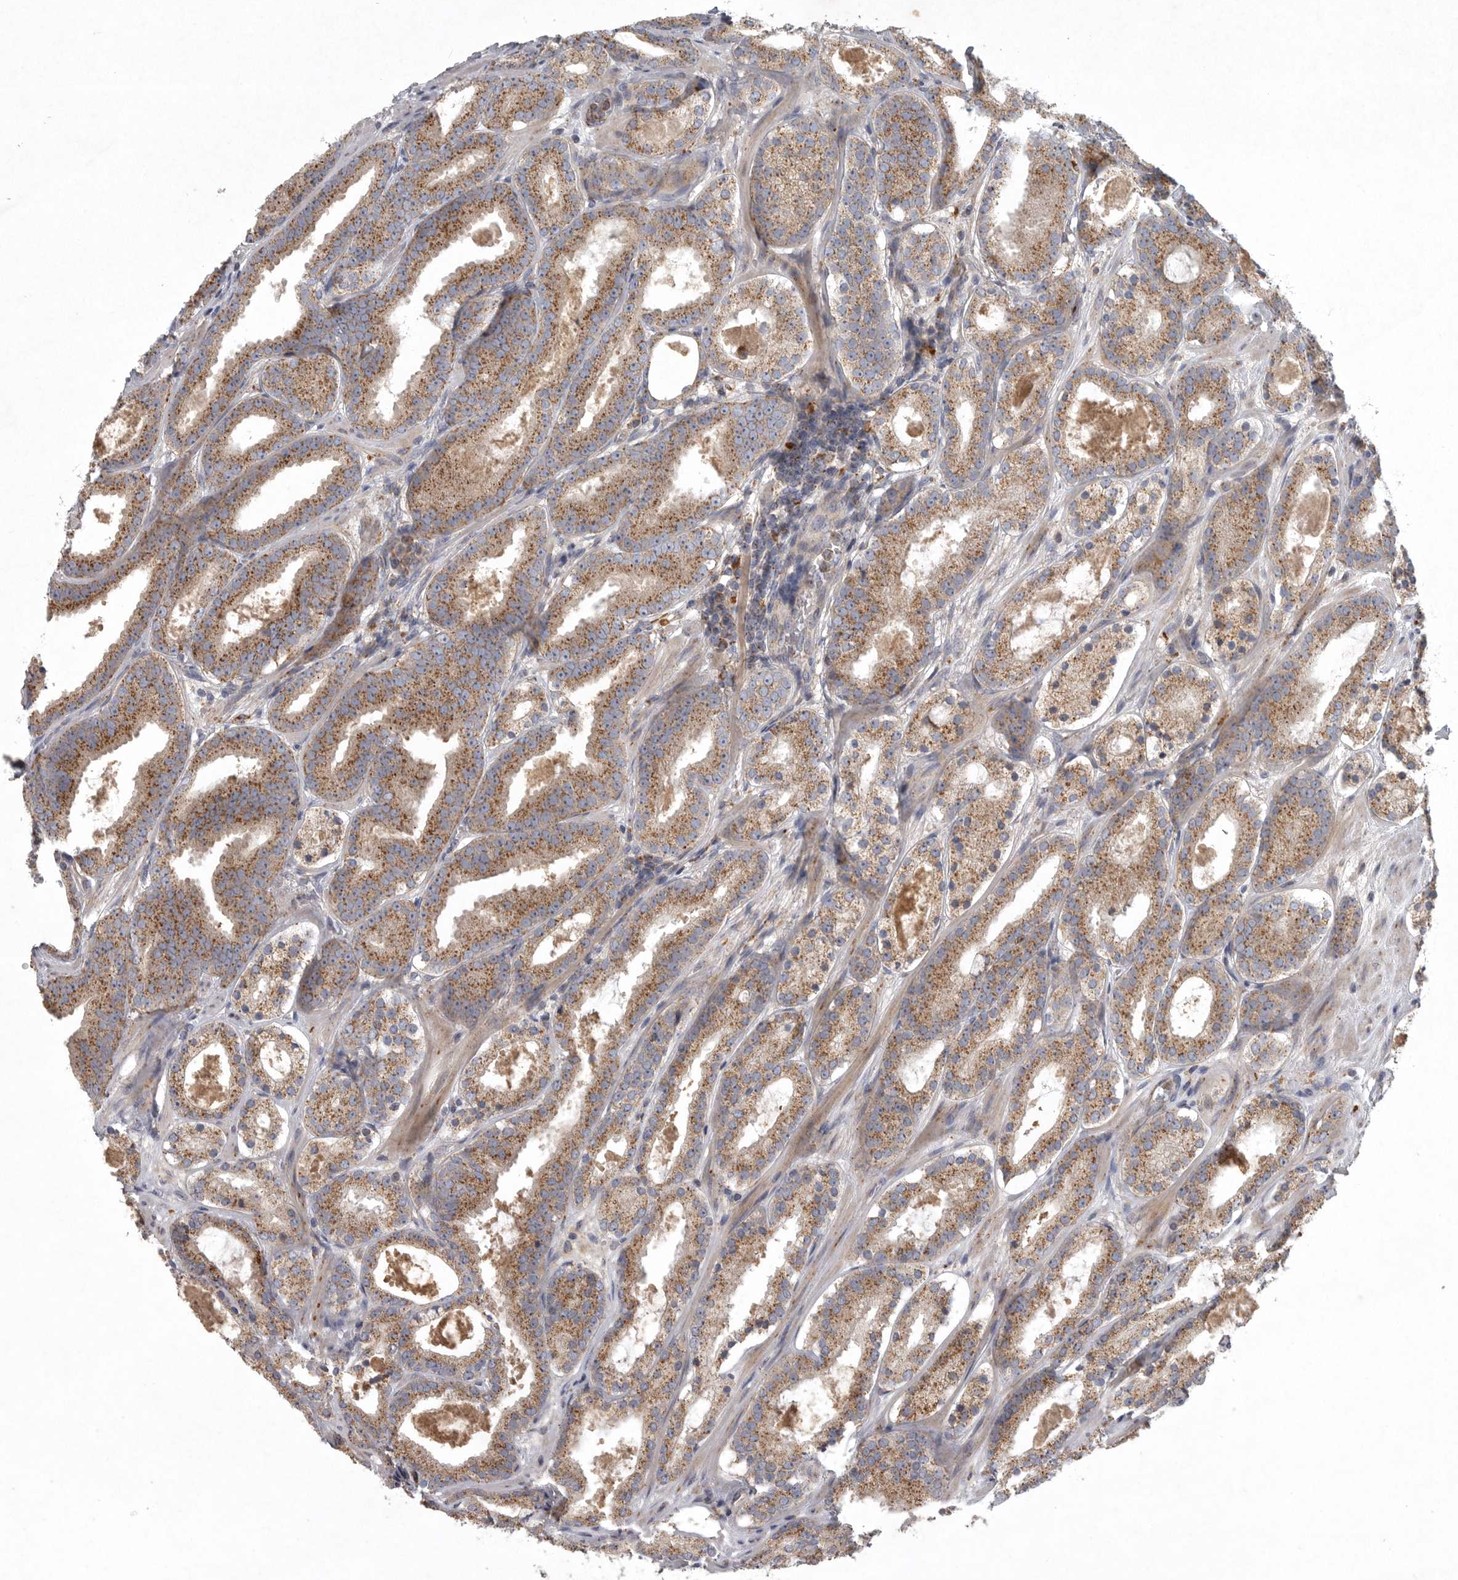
{"staining": {"intensity": "moderate", "quantity": ">75%", "location": "cytoplasmic/membranous"}, "tissue": "prostate cancer", "cell_type": "Tumor cells", "image_type": "cancer", "snomed": [{"axis": "morphology", "description": "Adenocarcinoma, Low grade"}, {"axis": "topography", "description": "Prostate"}], "caption": "Immunohistochemistry (IHC) histopathology image of neoplastic tissue: human low-grade adenocarcinoma (prostate) stained using IHC displays medium levels of moderate protein expression localized specifically in the cytoplasmic/membranous of tumor cells, appearing as a cytoplasmic/membranous brown color.", "gene": "LAMTOR3", "patient": {"sex": "male", "age": 69}}